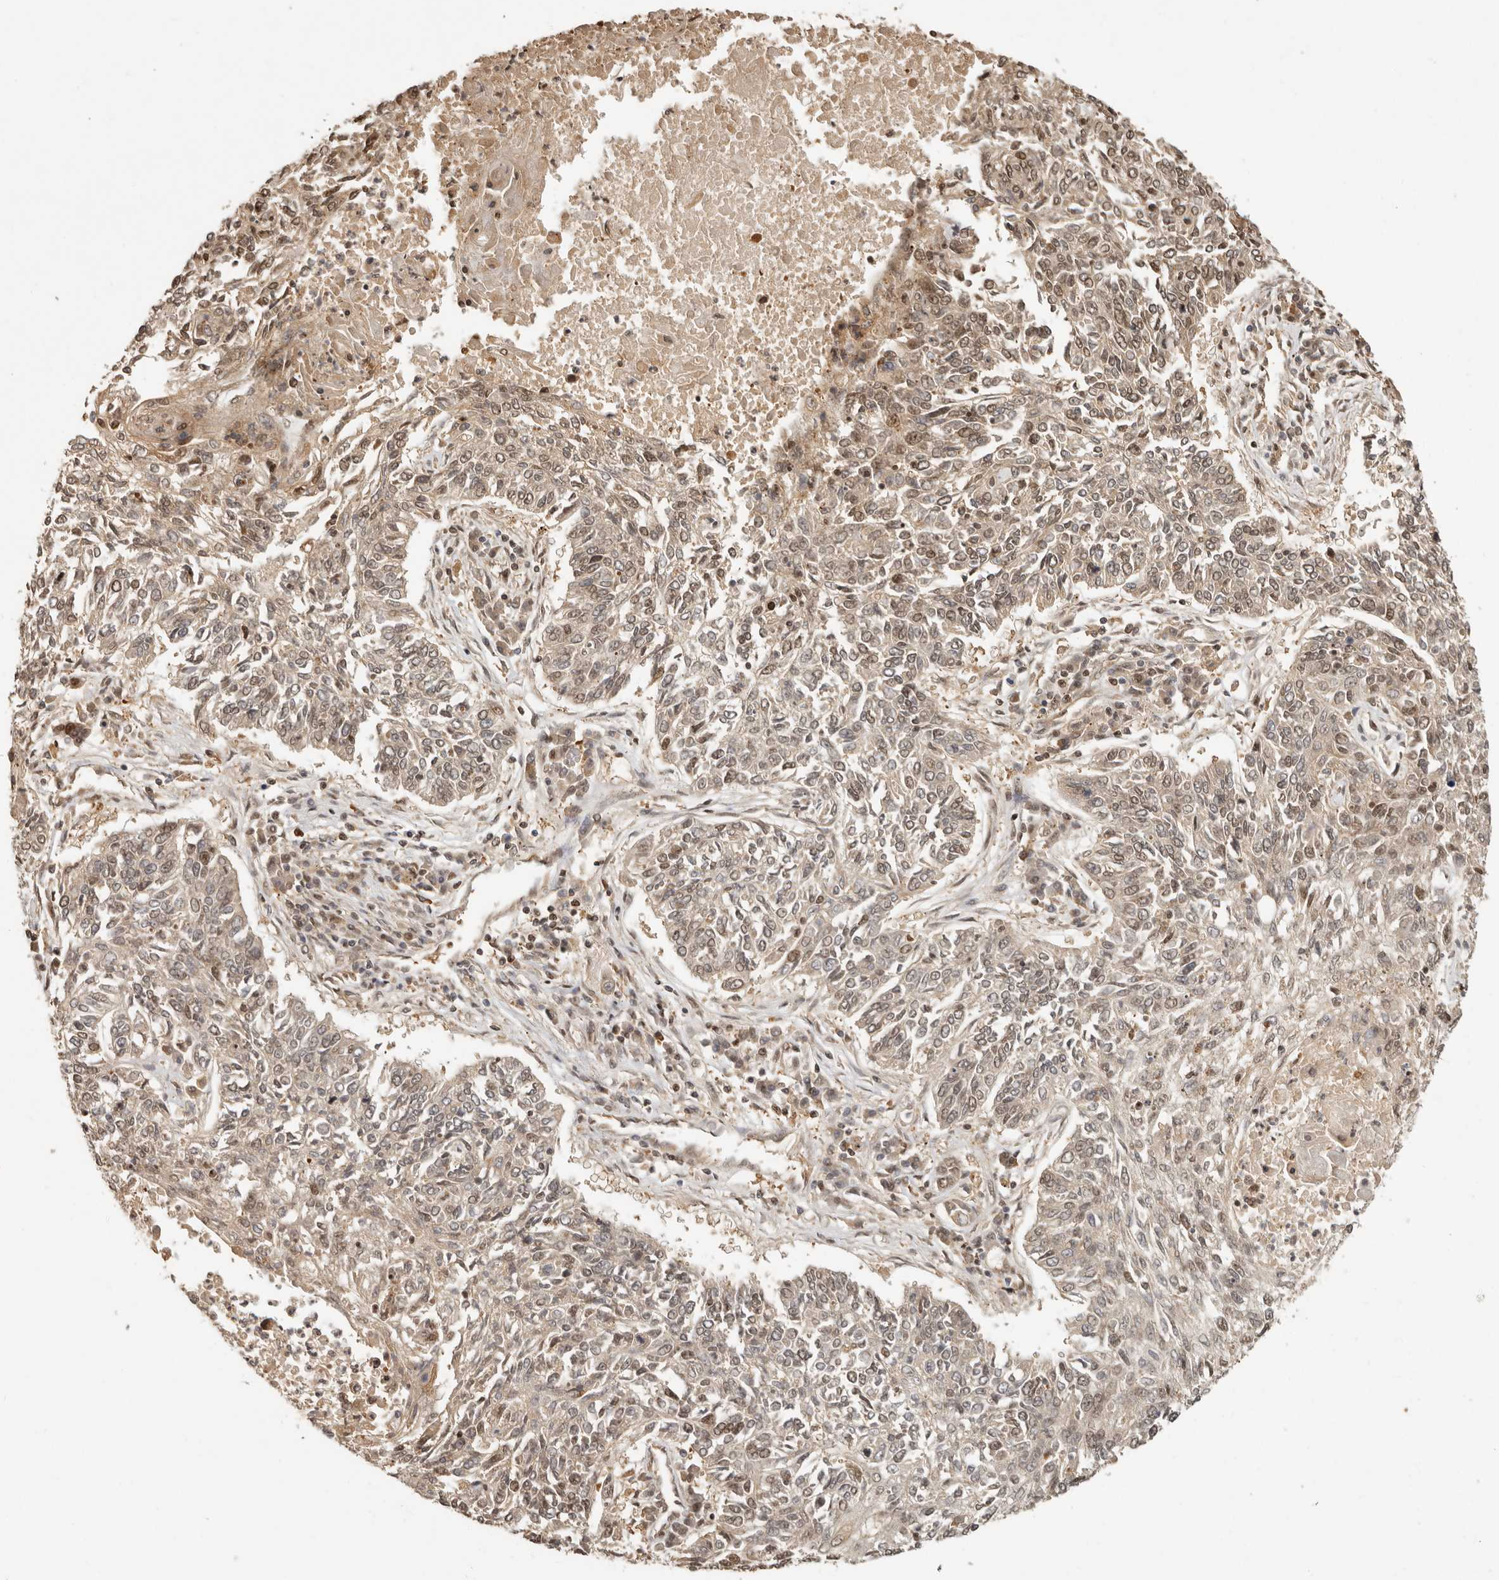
{"staining": {"intensity": "weak", "quantity": "25%-75%", "location": "cytoplasmic/membranous,nuclear"}, "tissue": "lung cancer", "cell_type": "Tumor cells", "image_type": "cancer", "snomed": [{"axis": "morphology", "description": "Normal tissue, NOS"}, {"axis": "morphology", "description": "Squamous cell carcinoma, NOS"}, {"axis": "topography", "description": "Cartilage tissue"}, {"axis": "topography", "description": "Bronchus"}, {"axis": "topography", "description": "Lung"}], "caption": "A histopathology image of human squamous cell carcinoma (lung) stained for a protein demonstrates weak cytoplasmic/membranous and nuclear brown staining in tumor cells. The protein of interest is shown in brown color, while the nuclei are stained blue.", "gene": "PSMA5", "patient": {"sex": "female", "age": 49}}